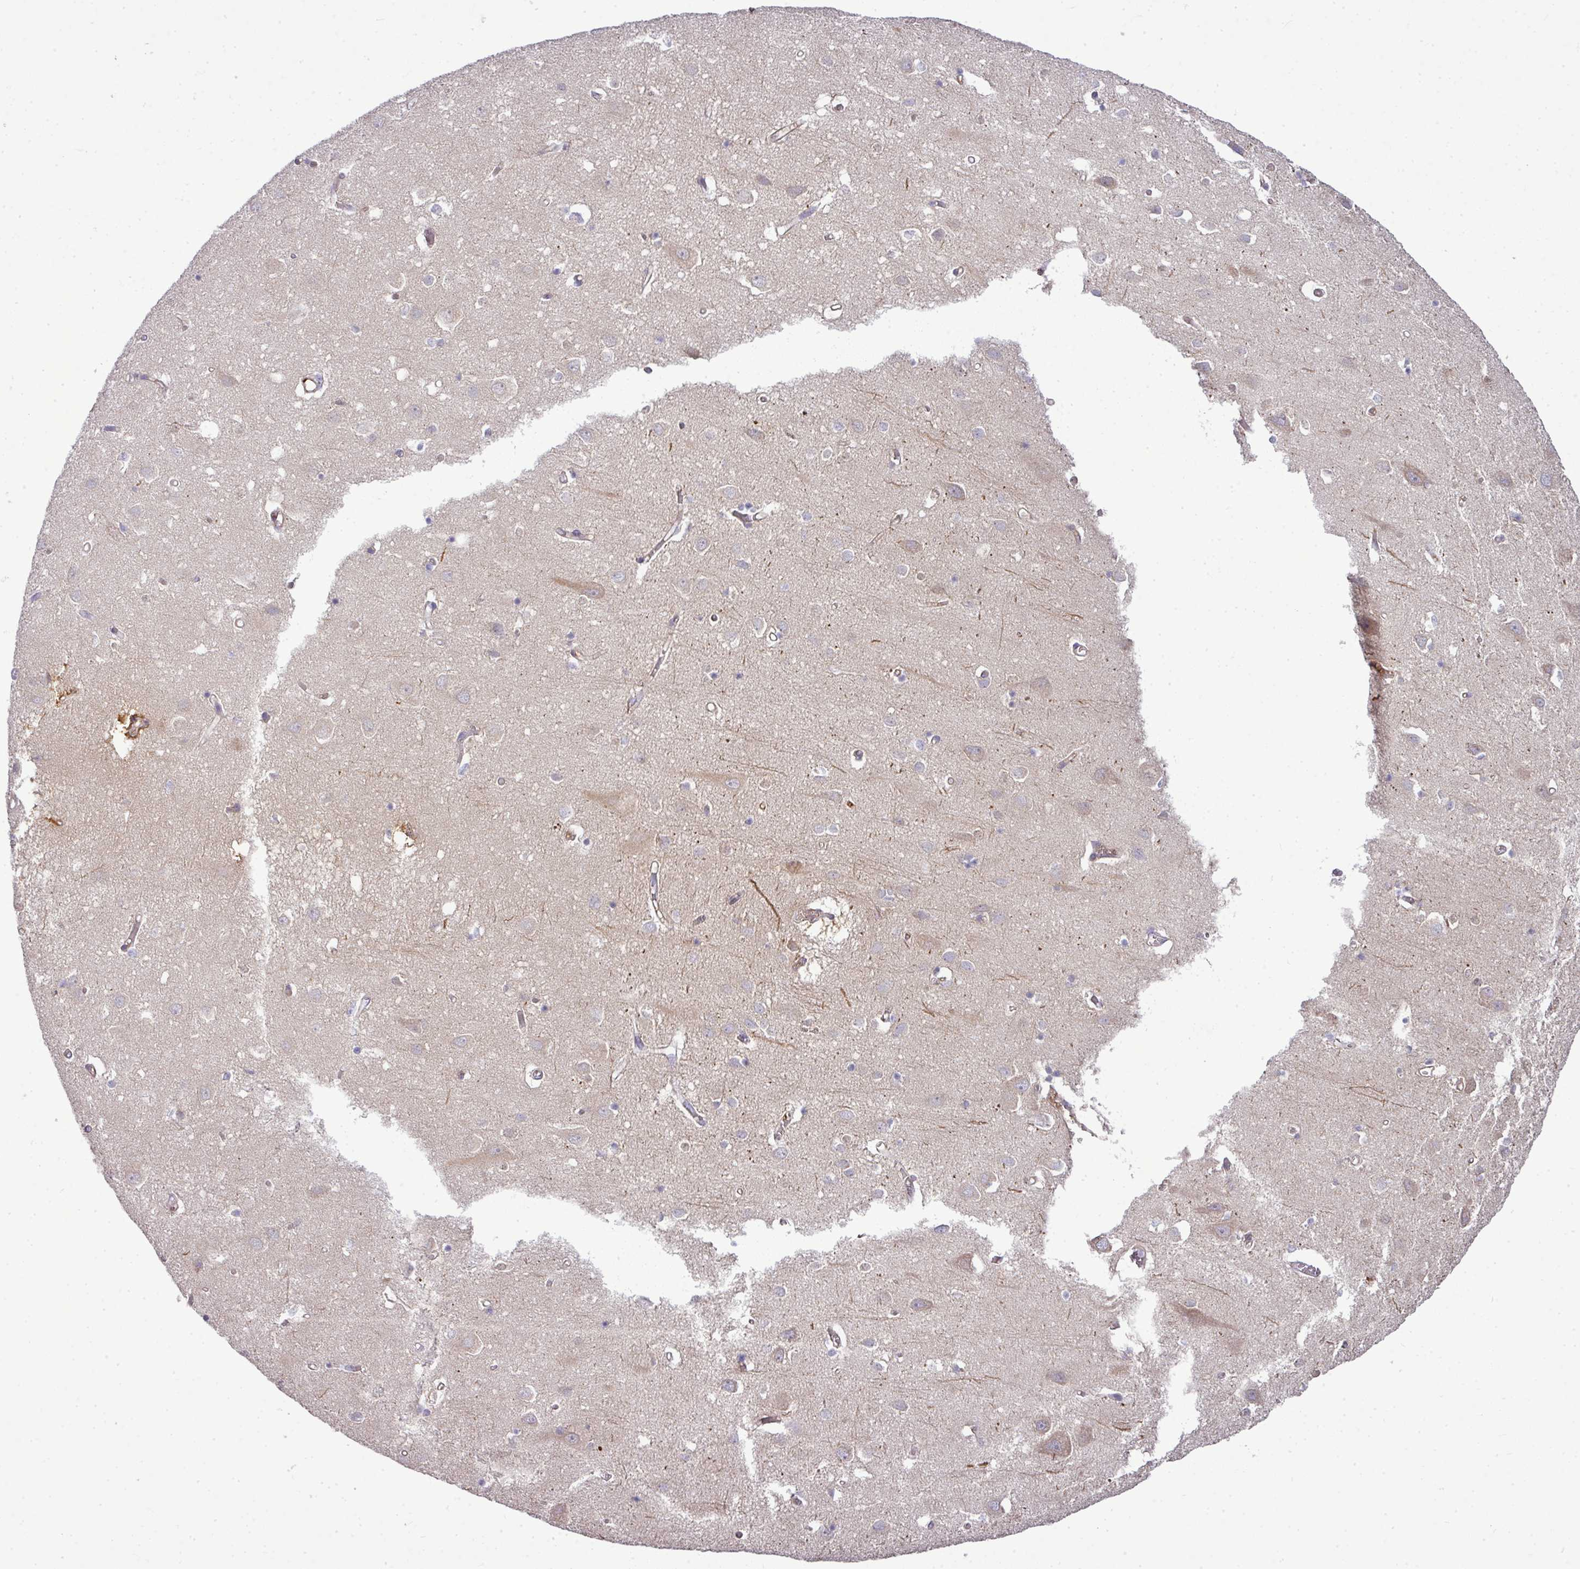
{"staining": {"intensity": "moderate", "quantity": "25%-75%", "location": "cytoplasmic/membranous"}, "tissue": "cerebral cortex", "cell_type": "Endothelial cells", "image_type": "normal", "snomed": [{"axis": "morphology", "description": "Normal tissue, NOS"}, {"axis": "topography", "description": "Cerebral cortex"}], "caption": "This is an image of immunohistochemistry staining of unremarkable cerebral cortex, which shows moderate expression in the cytoplasmic/membranous of endothelial cells.", "gene": "STAT5A", "patient": {"sex": "male", "age": 70}}